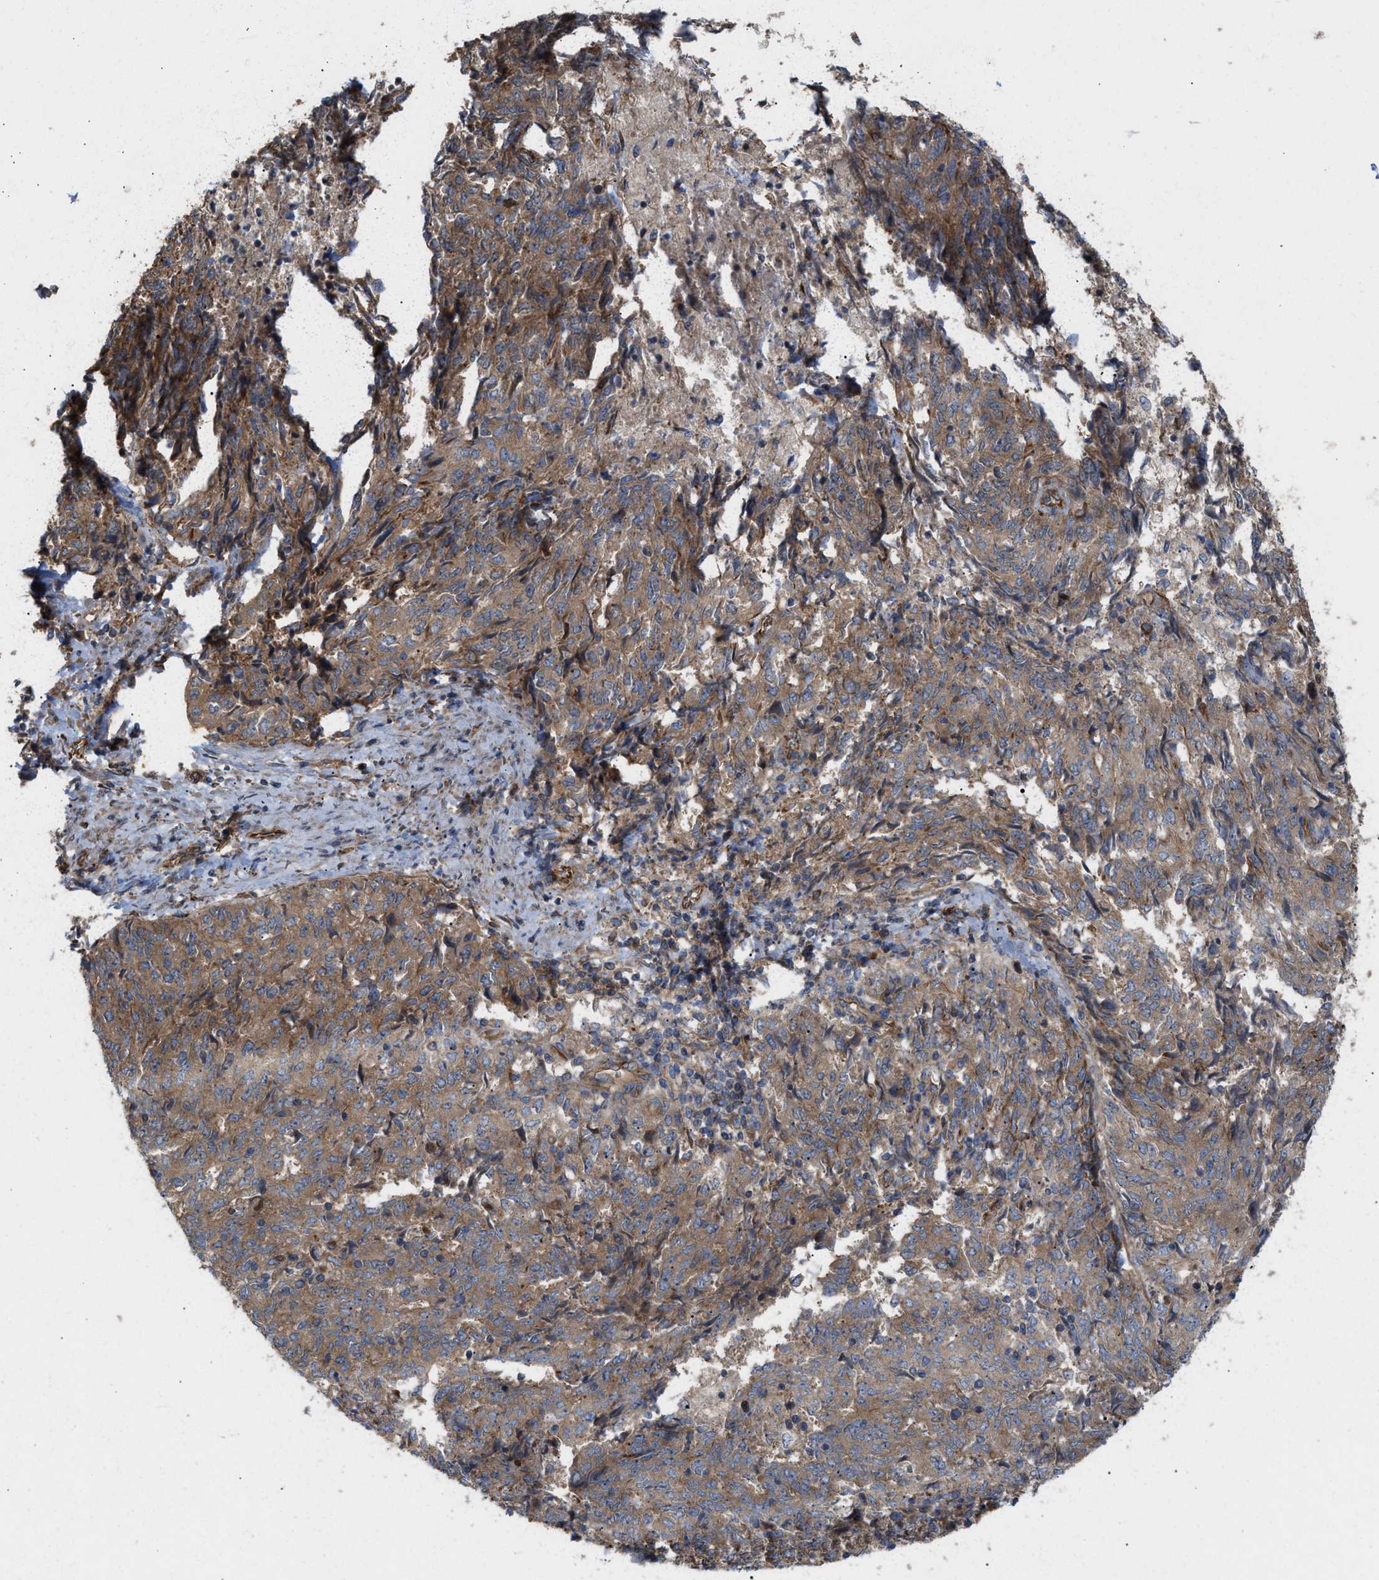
{"staining": {"intensity": "moderate", "quantity": ">75%", "location": "cytoplasmic/membranous"}, "tissue": "endometrial cancer", "cell_type": "Tumor cells", "image_type": "cancer", "snomed": [{"axis": "morphology", "description": "Adenocarcinoma, NOS"}, {"axis": "topography", "description": "Endometrium"}], "caption": "Immunohistochemistry (IHC) micrograph of endometrial adenocarcinoma stained for a protein (brown), which exhibits medium levels of moderate cytoplasmic/membranous expression in approximately >75% of tumor cells.", "gene": "EPS15L1", "patient": {"sex": "female", "age": 80}}